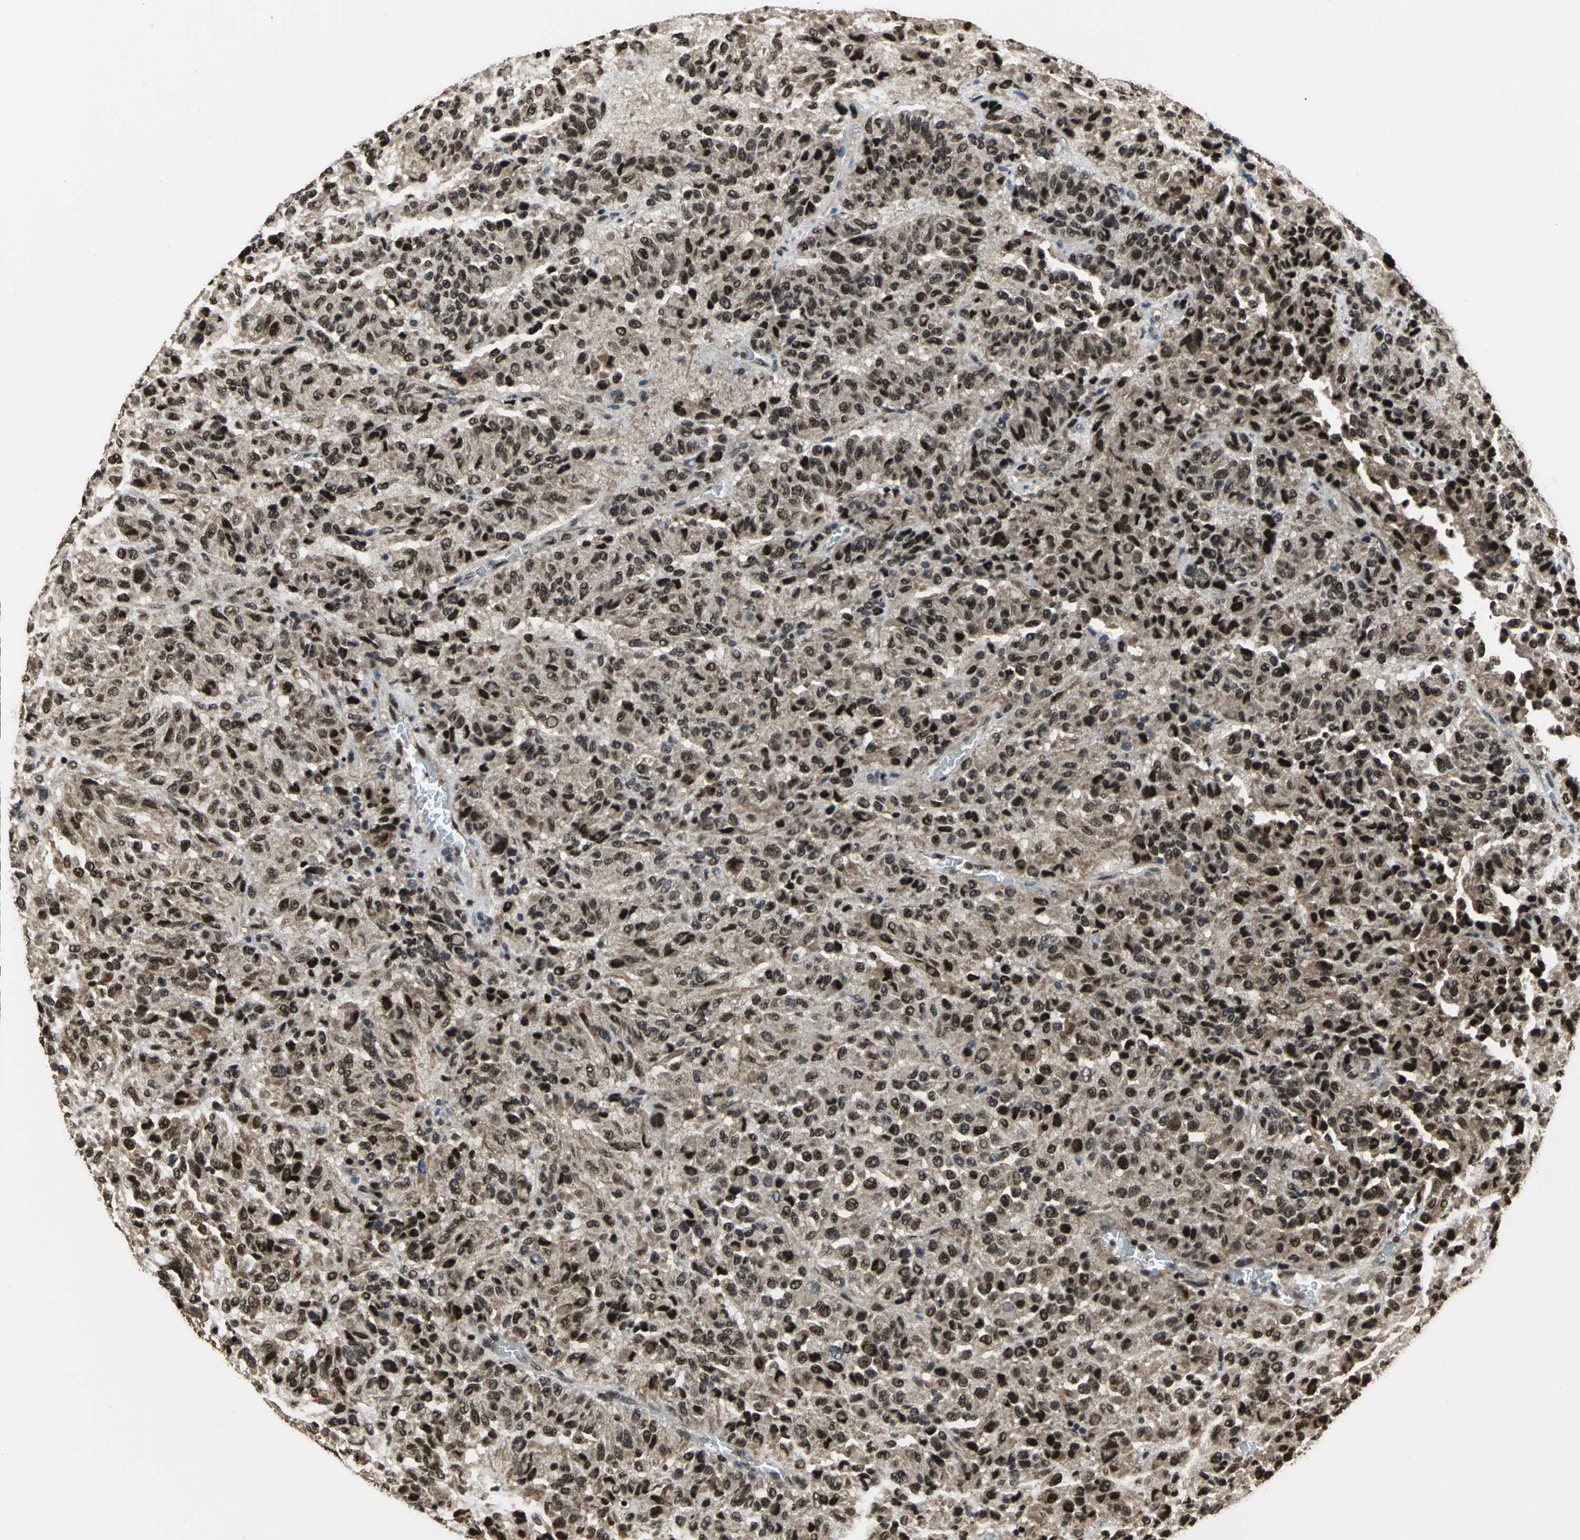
{"staining": {"intensity": "moderate", "quantity": ">75%", "location": "nuclear"}, "tissue": "melanoma", "cell_type": "Tumor cells", "image_type": "cancer", "snomed": [{"axis": "morphology", "description": "Malignant melanoma, Metastatic site"}, {"axis": "topography", "description": "Lung"}], "caption": "An image of malignant melanoma (metastatic site) stained for a protein exhibits moderate nuclear brown staining in tumor cells.", "gene": "MIS18BP1", "patient": {"sex": "male", "age": 64}}